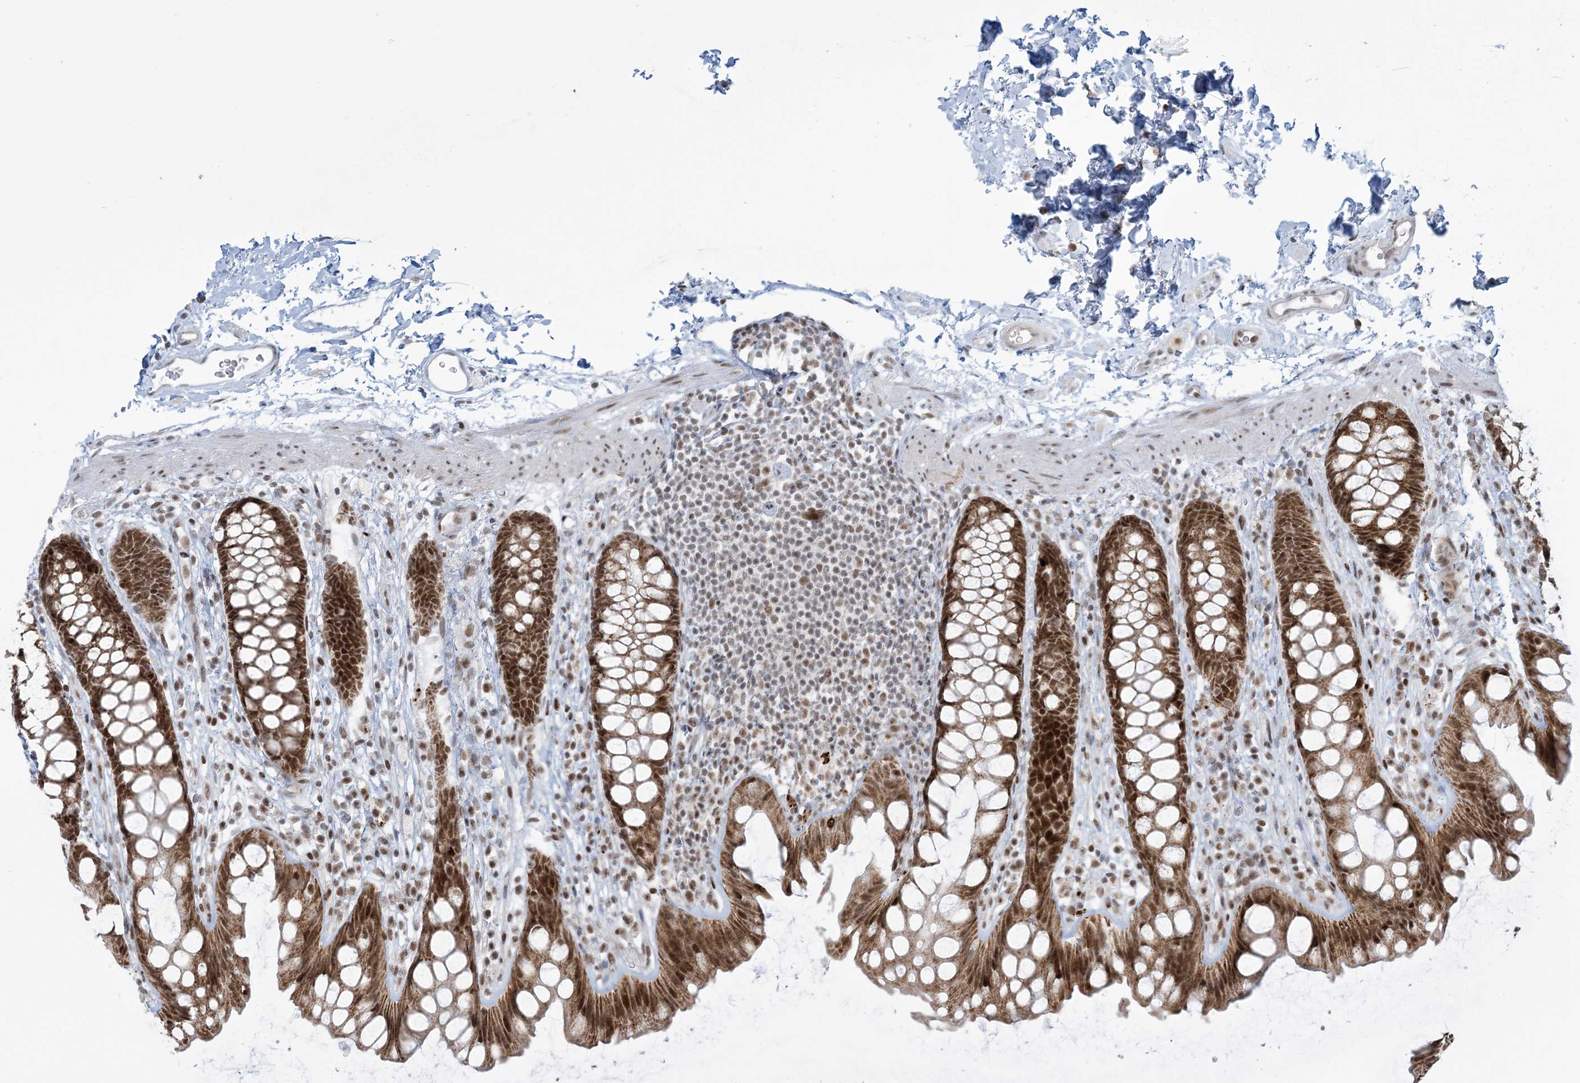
{"staining": {"intensity": "strong", "quantity": ">75%", "location": "cytoplasmic/membranous,nuclear"}, "tissue": "rectum", "cell_type": "Glandular cells", "image_type": "normal", "snomed": [{"axis": "morphology", "description": "Normal tissue, NOS"}, {"axis": "topography", "description": "Rectum"}], "caption": "Human rectum stained for a protein (brown) exhibits strong cytoplasmic/membranous,nuclear positive expression in about >75% of glandular cells.", "gene": "ECT2L", "patient": {"sex": "female", "age": 65}}